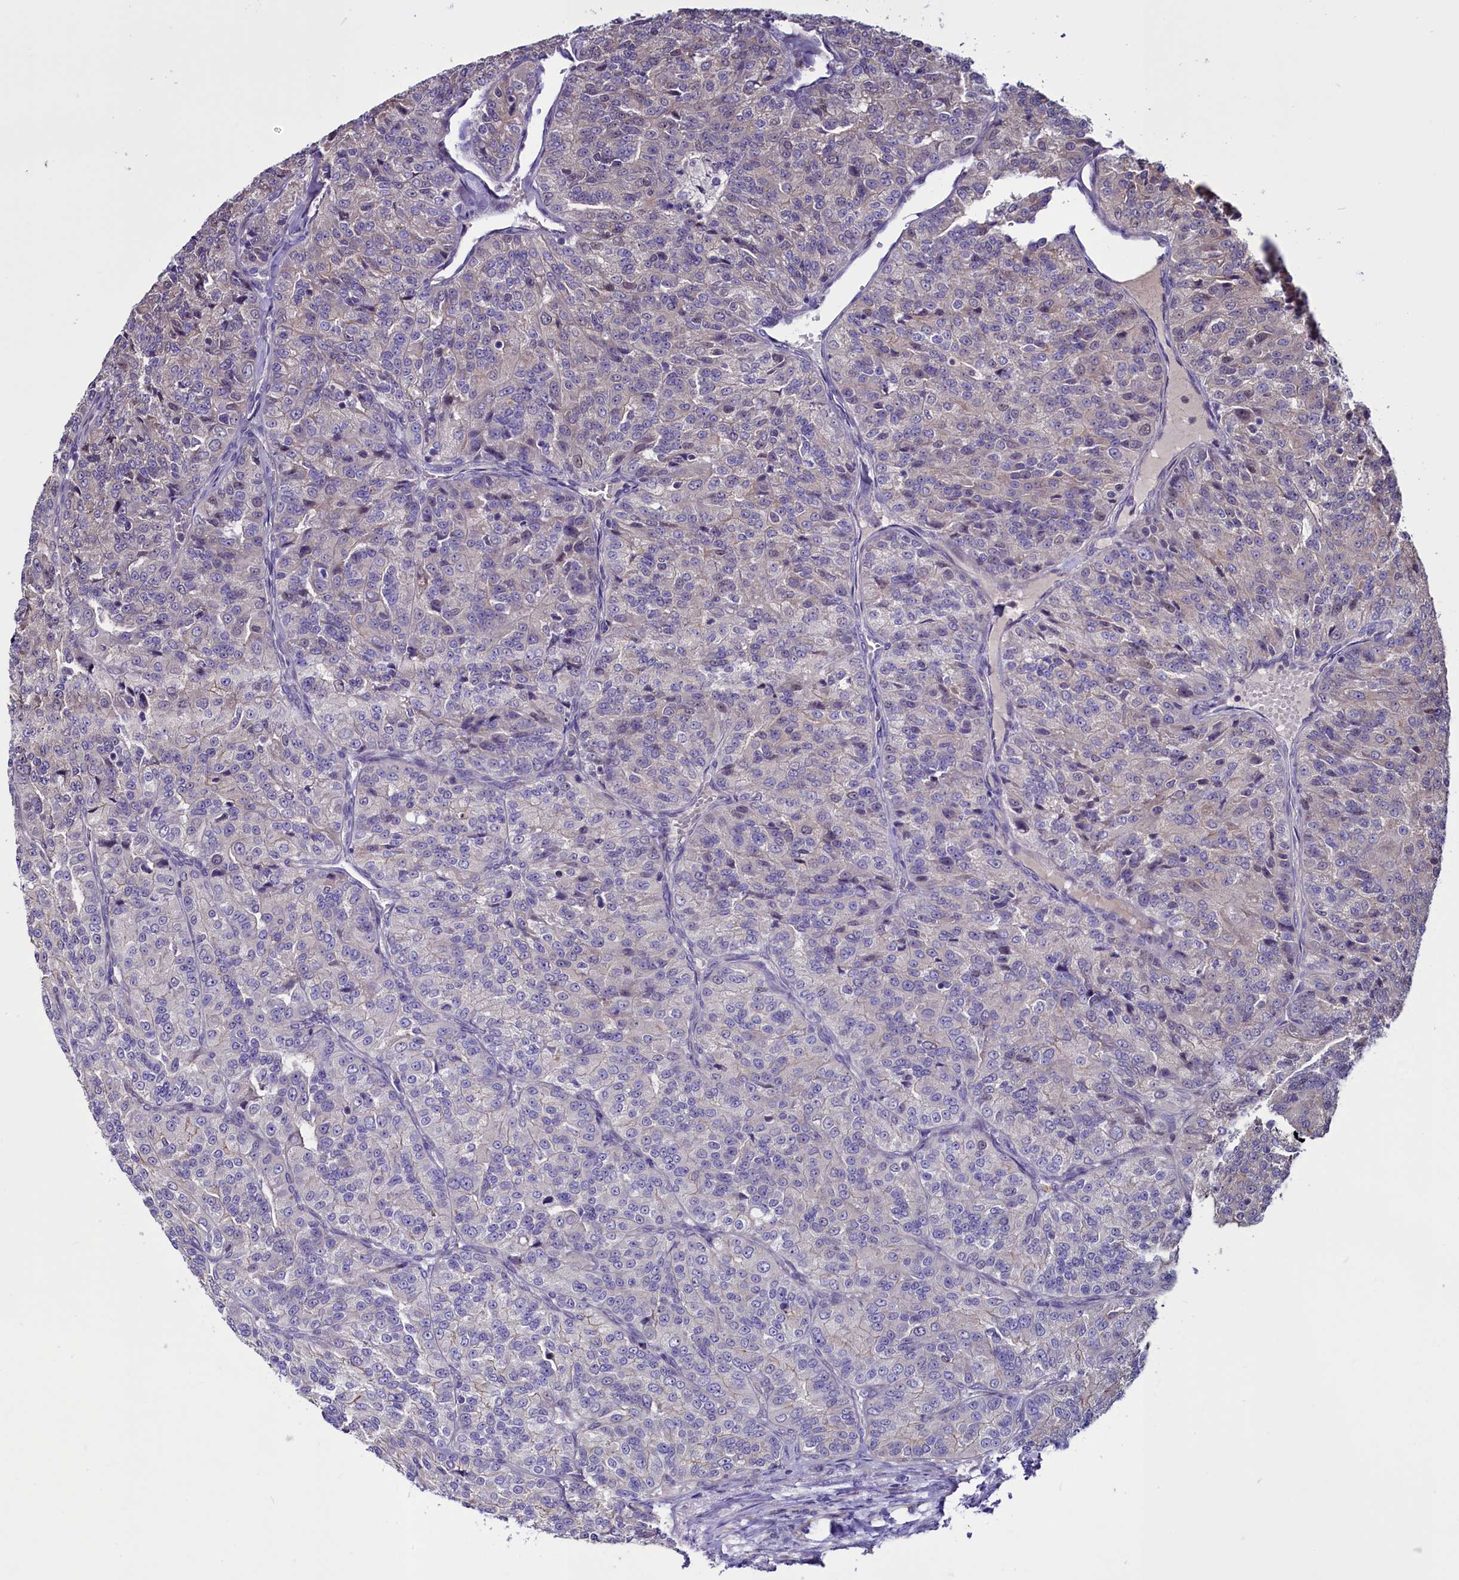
{"staining": {"intensity": "negative", "quantity": "none", "location": "none"}, "tissue": "renal cancer", "cell_type": "Tumor cells", "image_type": "cancer", "snomed": [{"axis": "morphology", "description": "Adenocarcinoma, NOS"}, {"axis": "topography", "description": "Kidney"}], "caption": "Immunohistochemistry (IHC) of renal cancer (adenocarcinoma) demonstrates no staining in tumor cells.", "gene": "PDILT", "patient": {"sex": "female", "age": 63}}